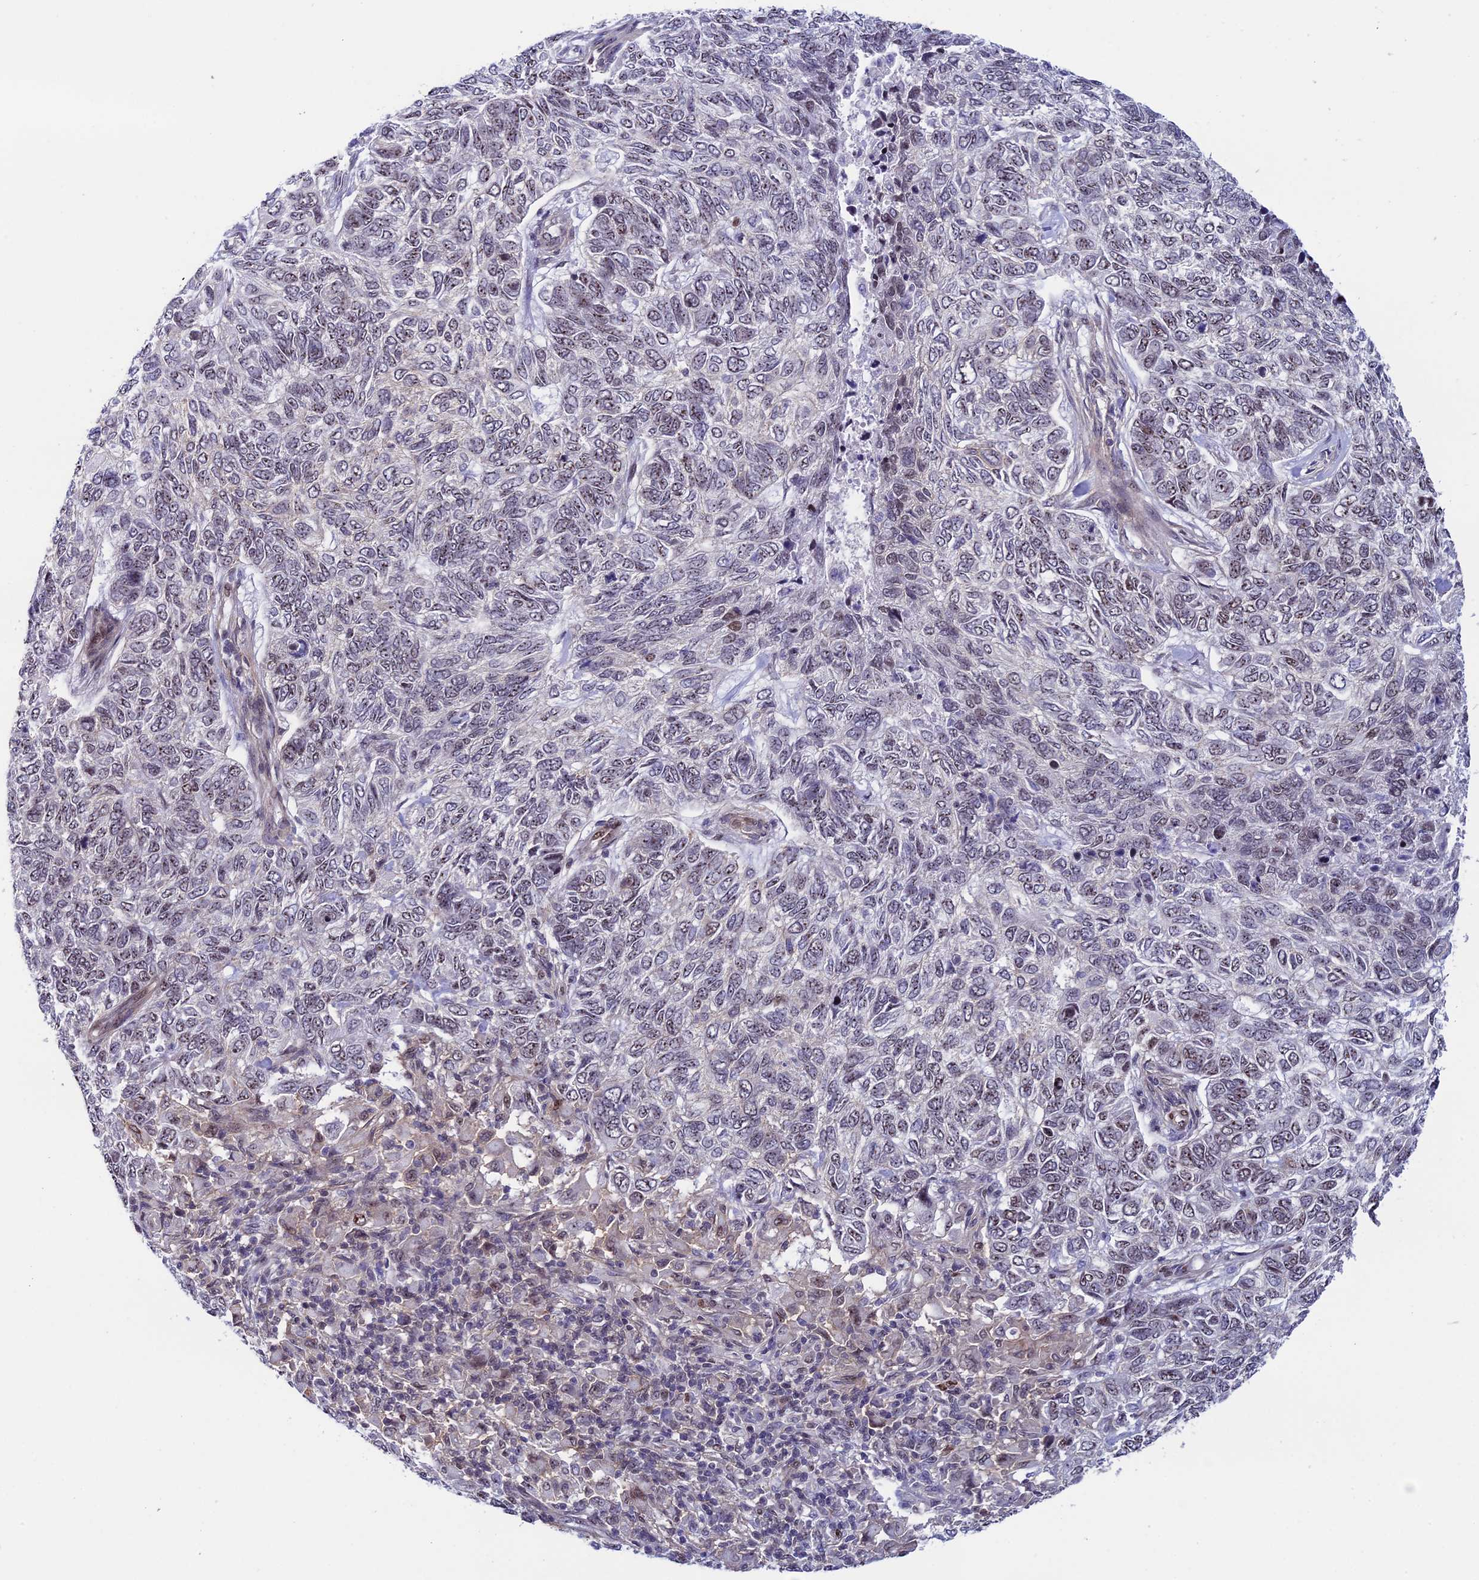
{"staining": {"intensity": "weak", "quantity": "<25%", "location": "nuclear"}, "tissue": "skin cancer", "cell_type": "Tumor cells", "image_type": "cancer", "snomed": [{"axis": "morphology", "description": "Basal cell carcinoma"}, {"axis": "topography", "description": "Skin"}], "caption": "DAB immunohistochemical staining of skin cancer shows no significant expression in tumor cells.", "gene": "CCDC86", "patient": {"sex": "female", "age": 65}}